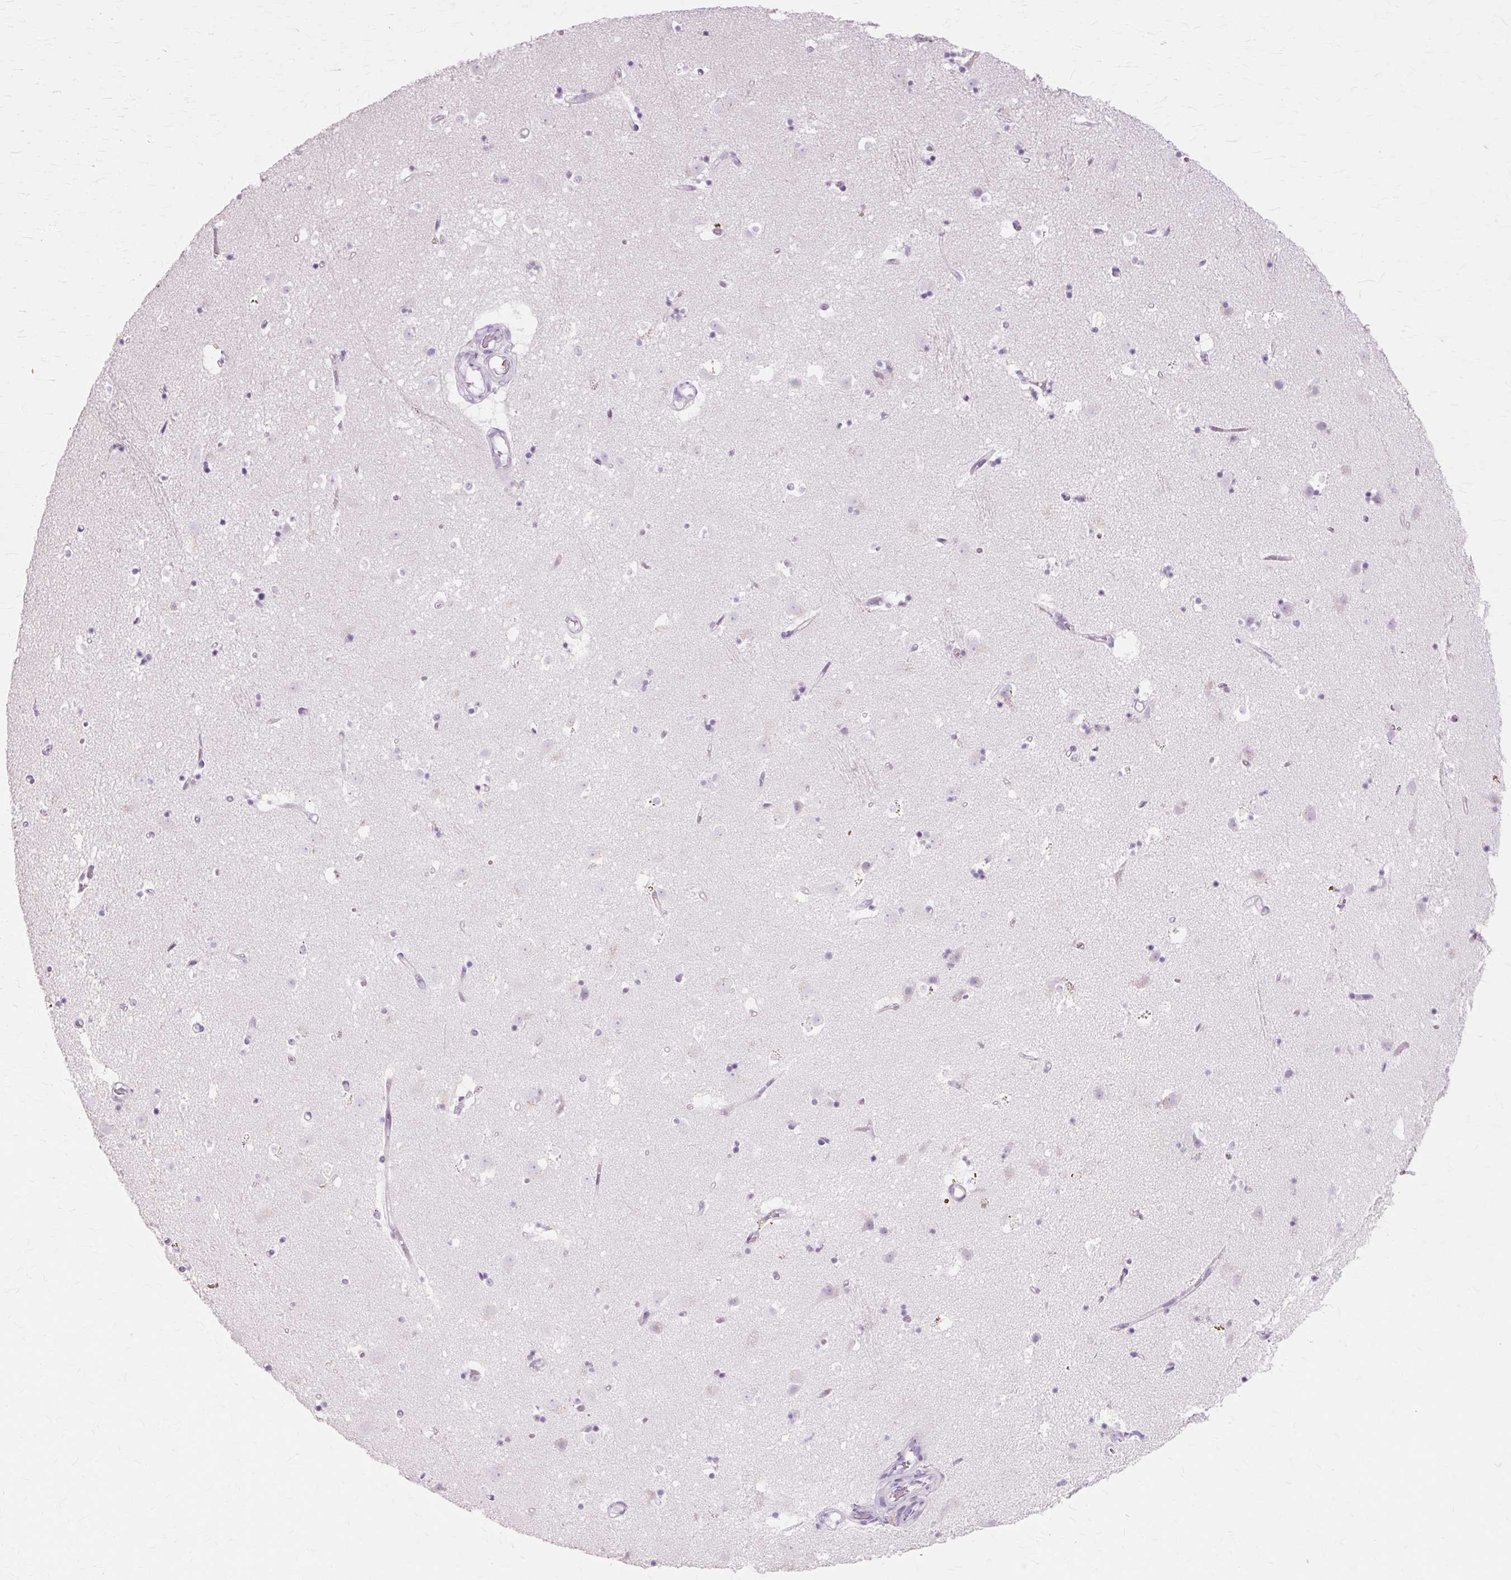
{"staining": {"intensity": "negative", "quantity": "none", "location": "none"}, "tissue": "caudate", "cell_type": "Glial cells", "image_type": "normal", "snomed": [{"axis": "morphology", "description": "Normal tissue, NOS"}, {"axis": "topography", "description": "Lateral ventricle wall"}], "caption": "Glial cells show no significant protein positivity in benign caudate. The staining was performed using DAB to visualize the protein expression in brown, while the nuclei were stained in blue with hematoxylin (Magnification: 20x).", "gene": "IRX2", "patient": {"sex": "male", "age": 58}}